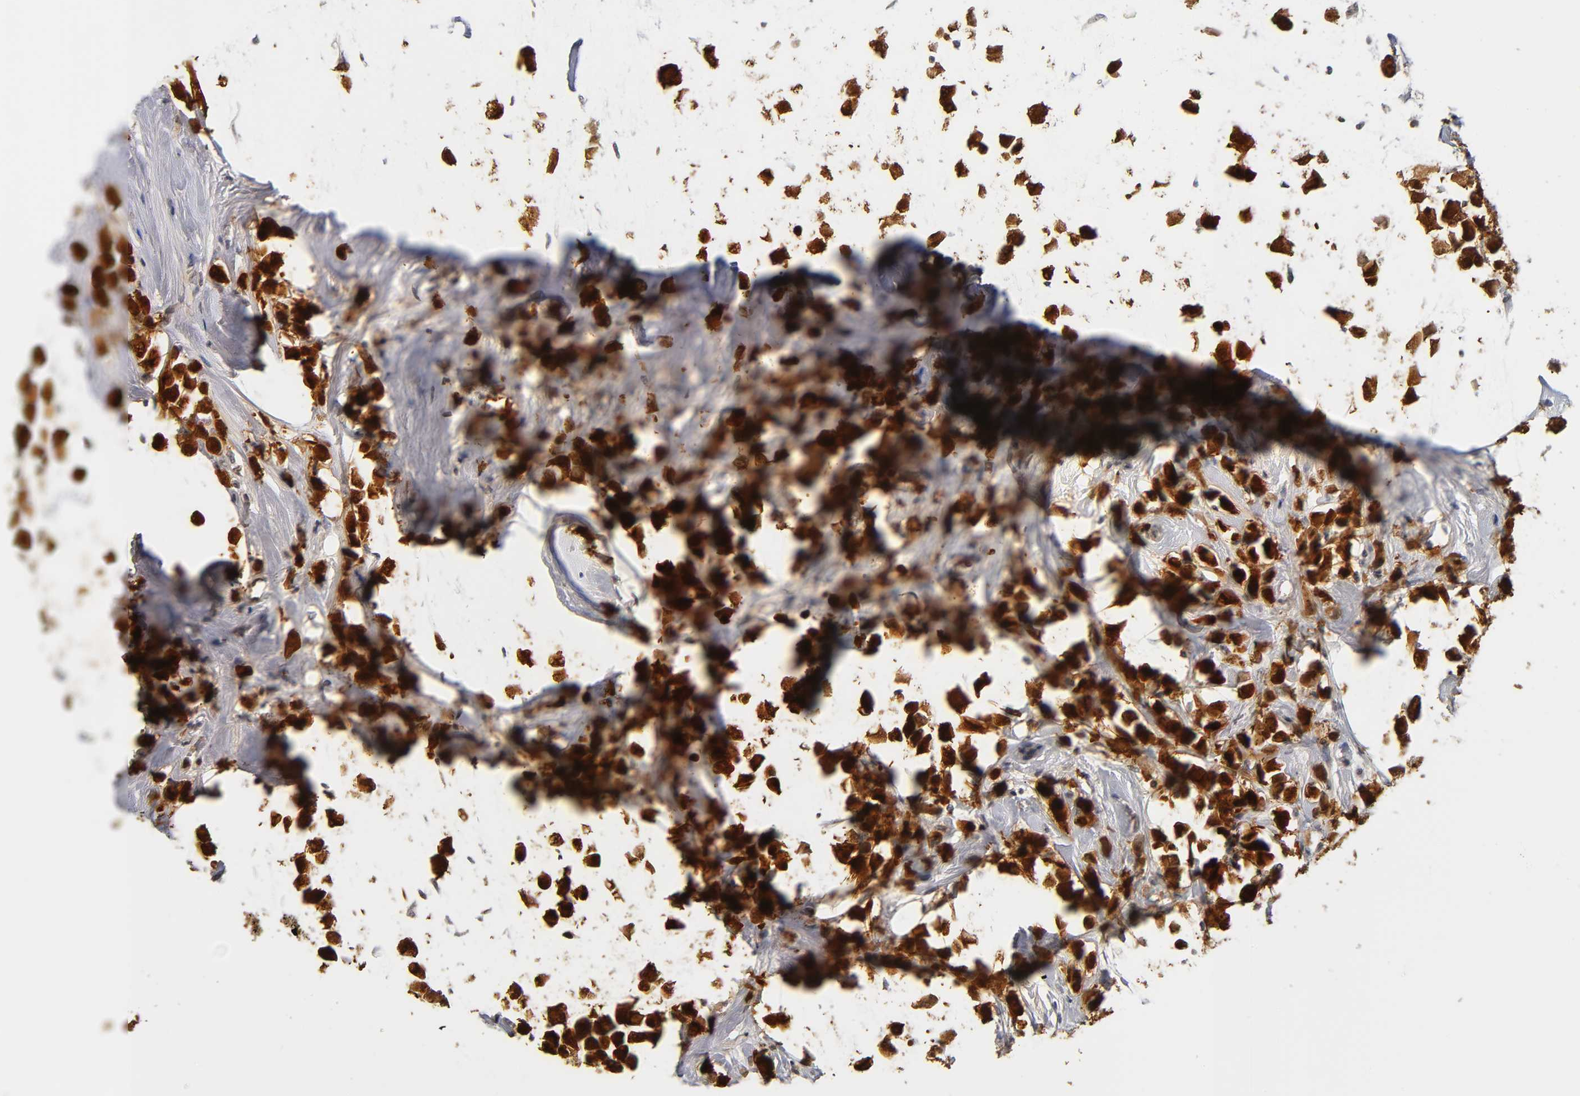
{"staining": {"intensity": "strong", "quantity": ">75%", "location": "cytoplasmic/membranous,nuclear"}, "tissue": "breast cancer", "cell_type": "Tumor cells", "image_type": "cancer", "snomed": [{"axis": "morphology", "description": "Duct carcinoma"}, {"axis": "topography", "description": "Breast"}], "caption": "An image showing strong cytoplasmic/membranous and nuclear expression in approximately >75% of tumor cells in infiltrating ductal carcinoma (breast), as visualized by brown immunohistochemical staining.", "gene": "CRABP2", "patient": {"sex": "female", "age": 61}}